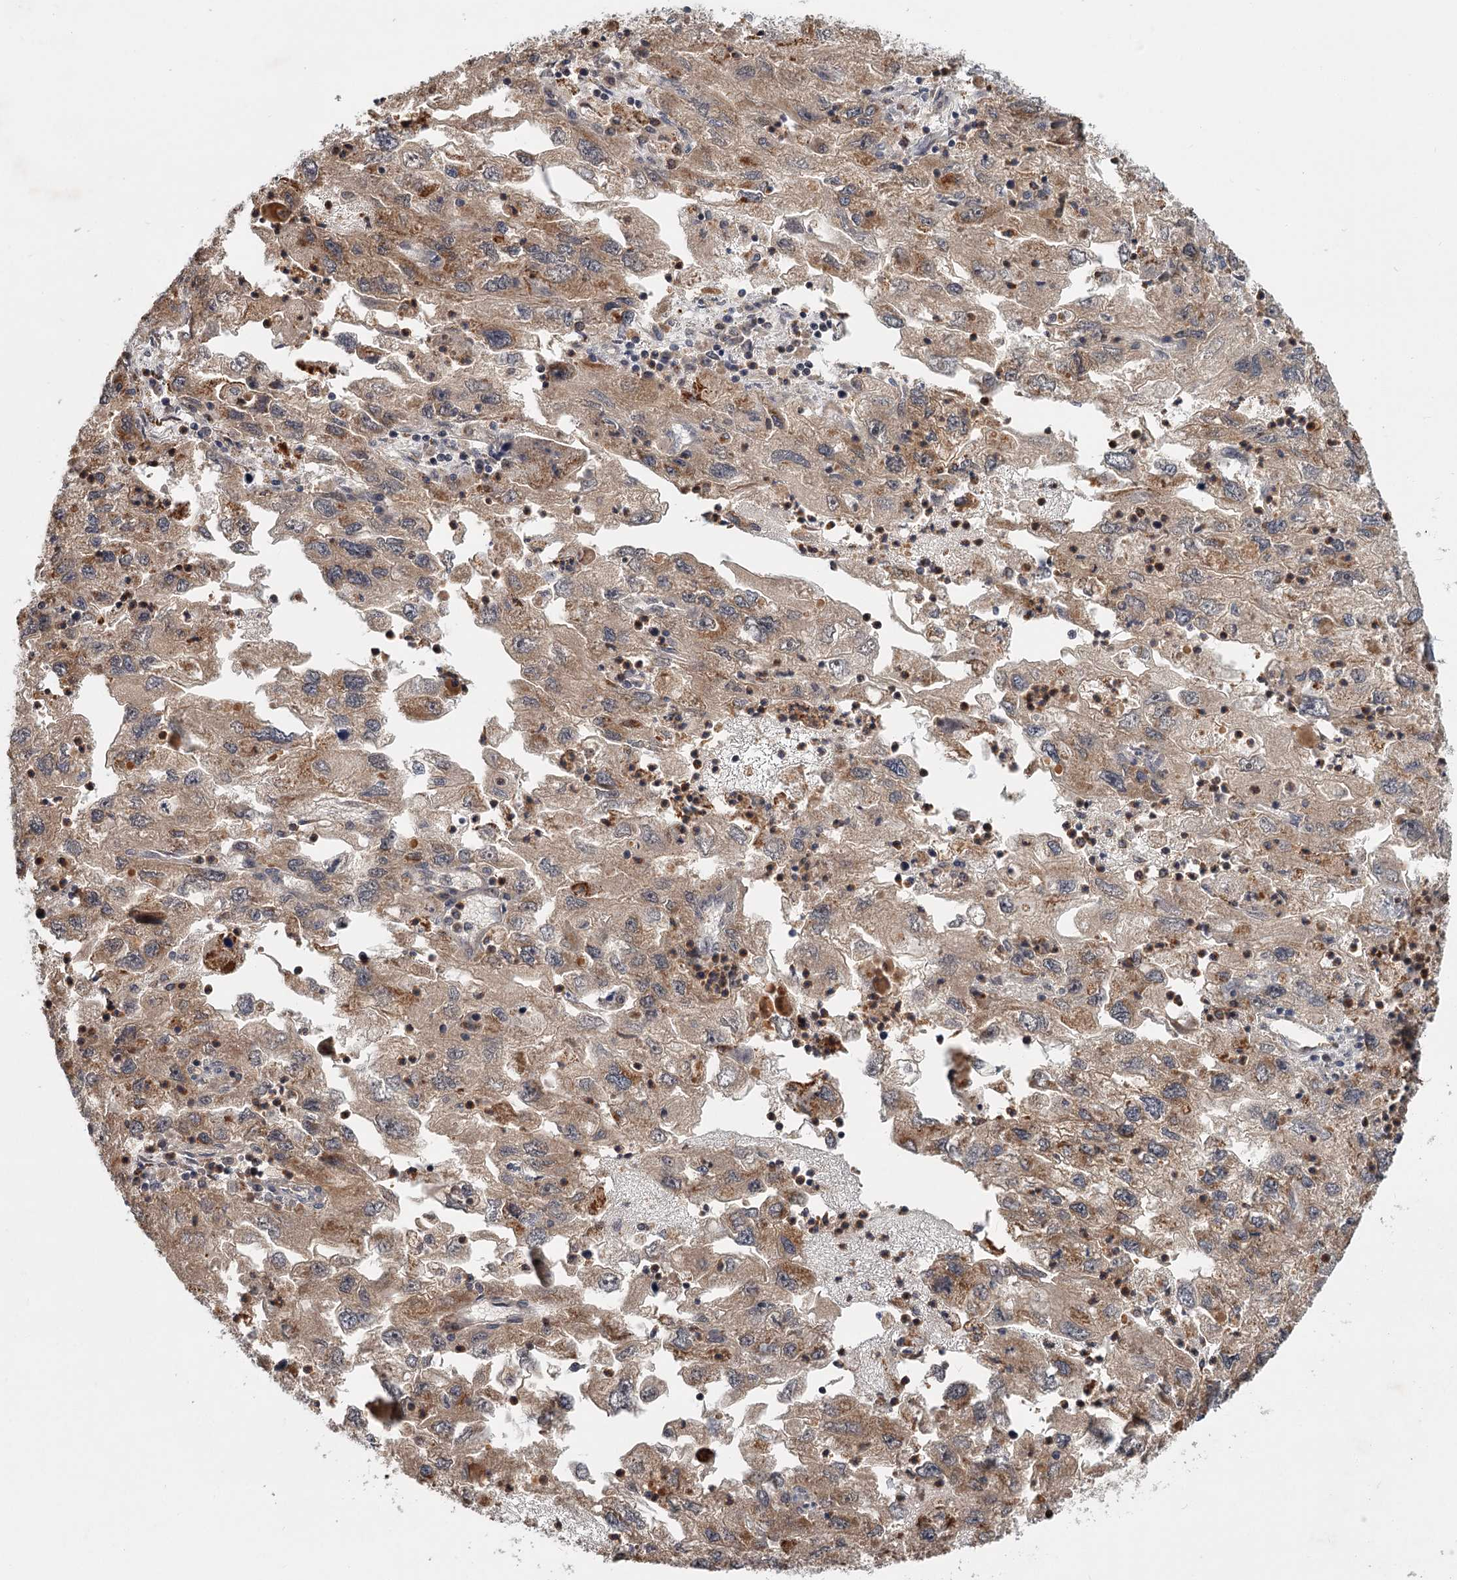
{"staining": {"intensity": "moderate", "quantity": ">75%", "location": "cytoplasmic/membranous"}, "tissue": "endometrial cancer", "cell_type": "Tumor cells", "image_type": "cancer", "snomed": [{"axis": "morphology", "description": "Adenocarcinoma, NOS"}, {"axis": "topography", "description": "Endometrium"}], "caption": "Protein staining displays moderate cytoplasmic/membranous staining in approximately >75% of tumor cells in endometrial cancer (adenocarcinoma).", "gene": "CDC123", "patient": {"sex": "female", "age": 49}}